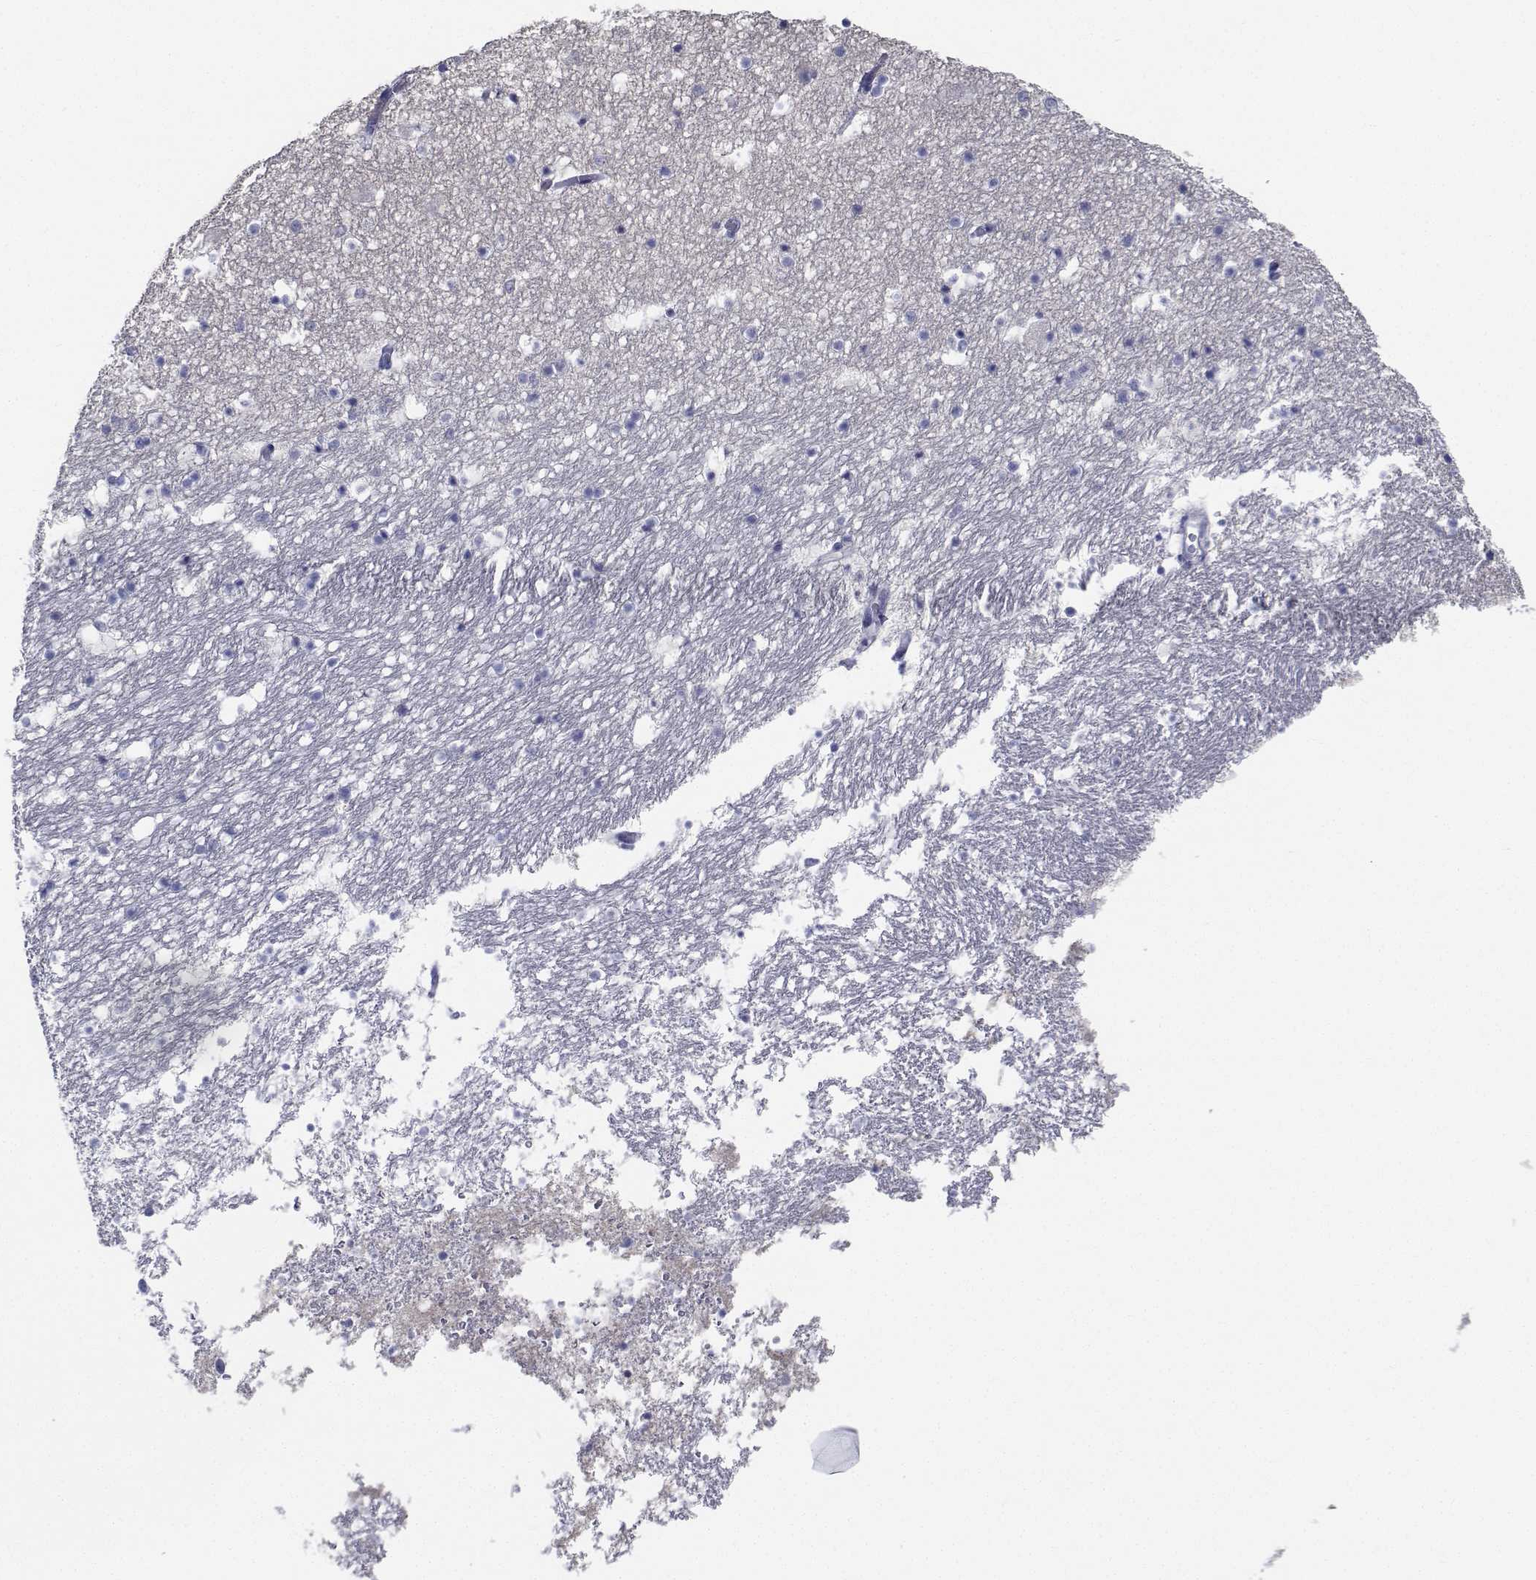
{"staining": {"intensity": "negative", "quantity": "none", "location": "none"}, "tissue": "hippocampus", "cell_type": "Glial cells", "image_type": "normal", "snomed": [{"axis": "morphology", "description": "Normal tissue, NOS"}, {"axis": "topography", "description": "Hippocampus"}], "caption": "Protein analysis of normal hippocampus demonstrates no significant staining in glial cells. Nuclei are stained in blue.", "gene": "PLXNA4", "patient": {"sex": "male", "age": 26}}